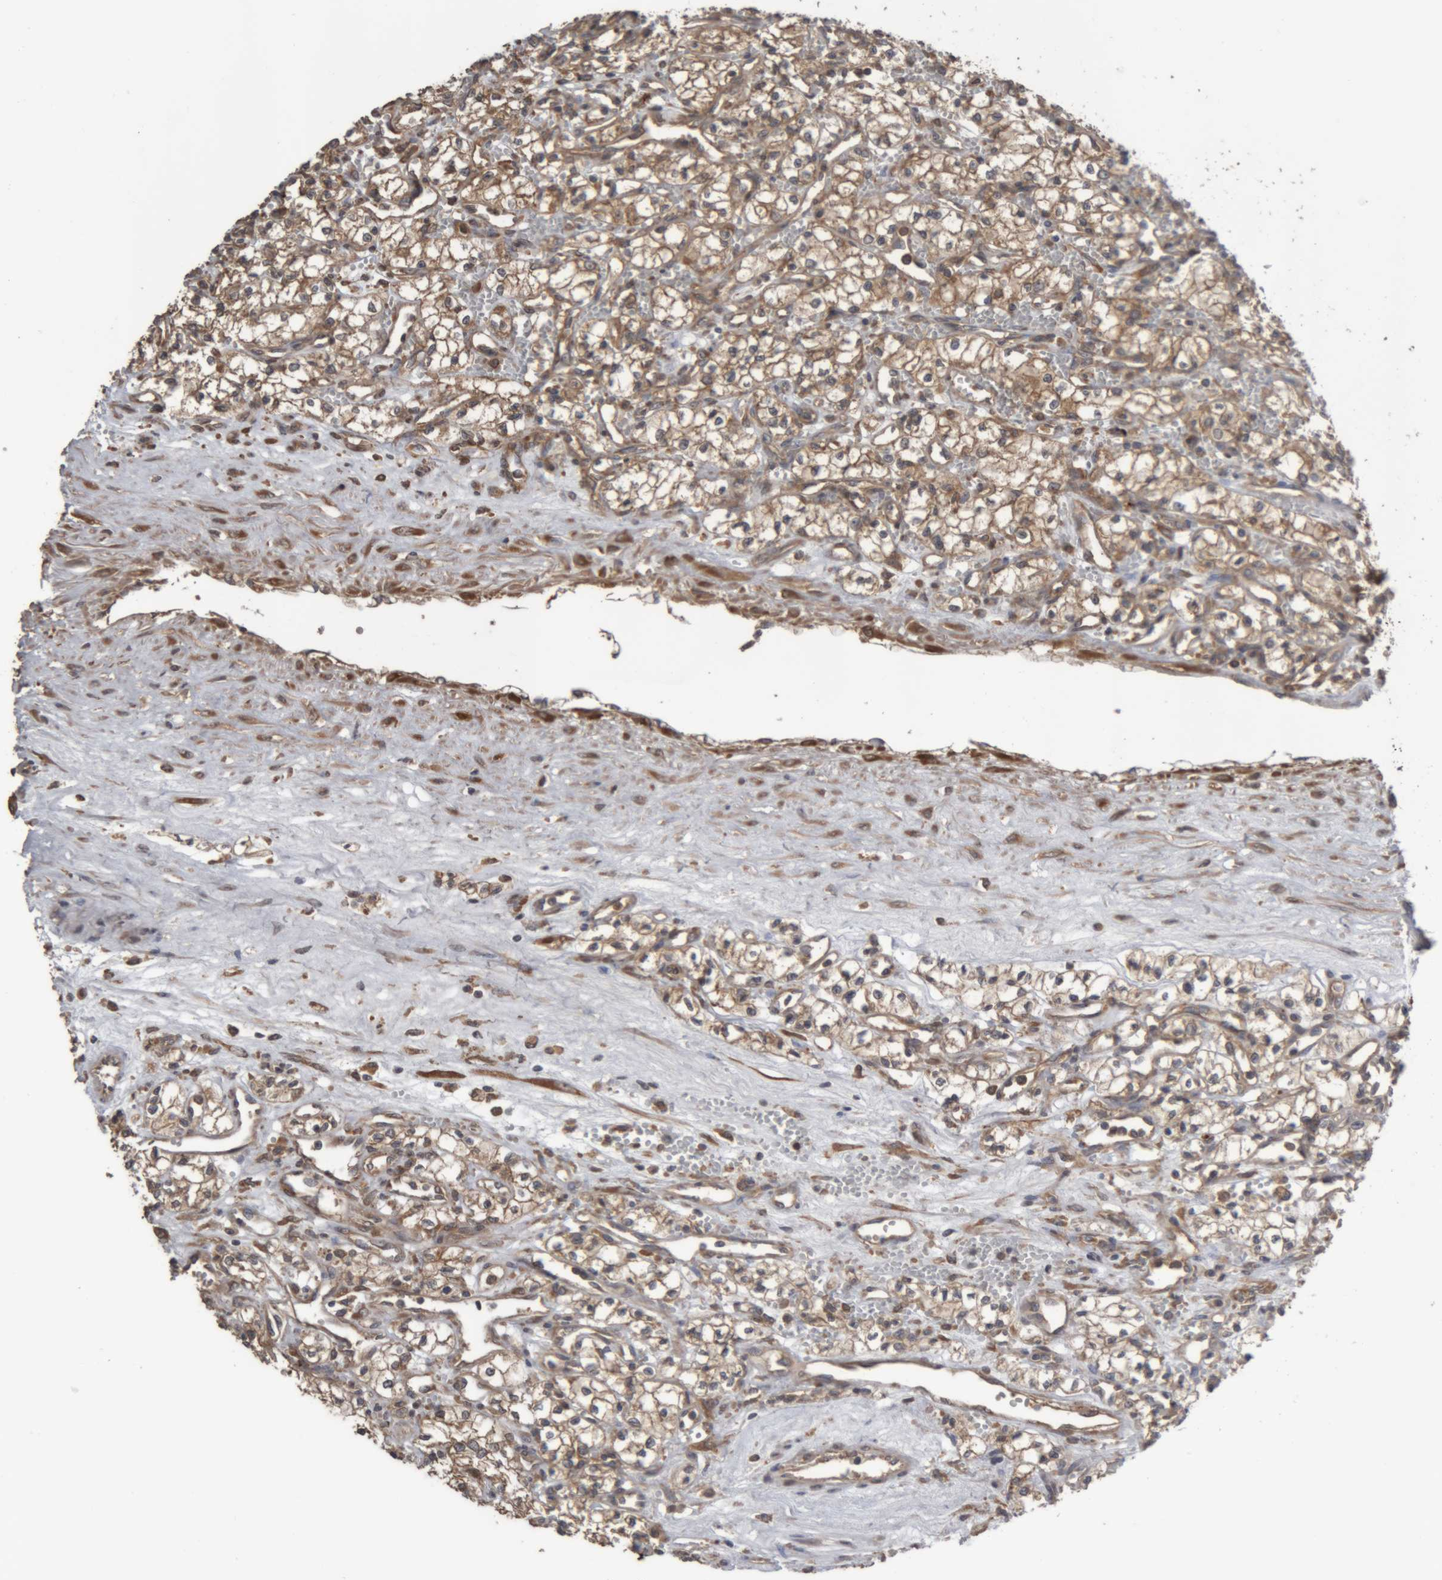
{"staining": {"intensity": "moderate", "quantity": ">75%", "location": "cytoplasmic/membranous"}, "tissue": "renal cancer", "cell_type": "Tumor cells", "image_type": "cancer", "snomed": [{"axis": "morphology", "description": "Adenocarcinoma, NOS"}, {"axis": "topography", "description": "Kidney"}], "caption": "Human adenocarcinoma (renal) stained with a protein marker exhibits moderate staining in tumor cells.", "gene": "TMED7", "patient": {"sex": "male", "age": 59}}